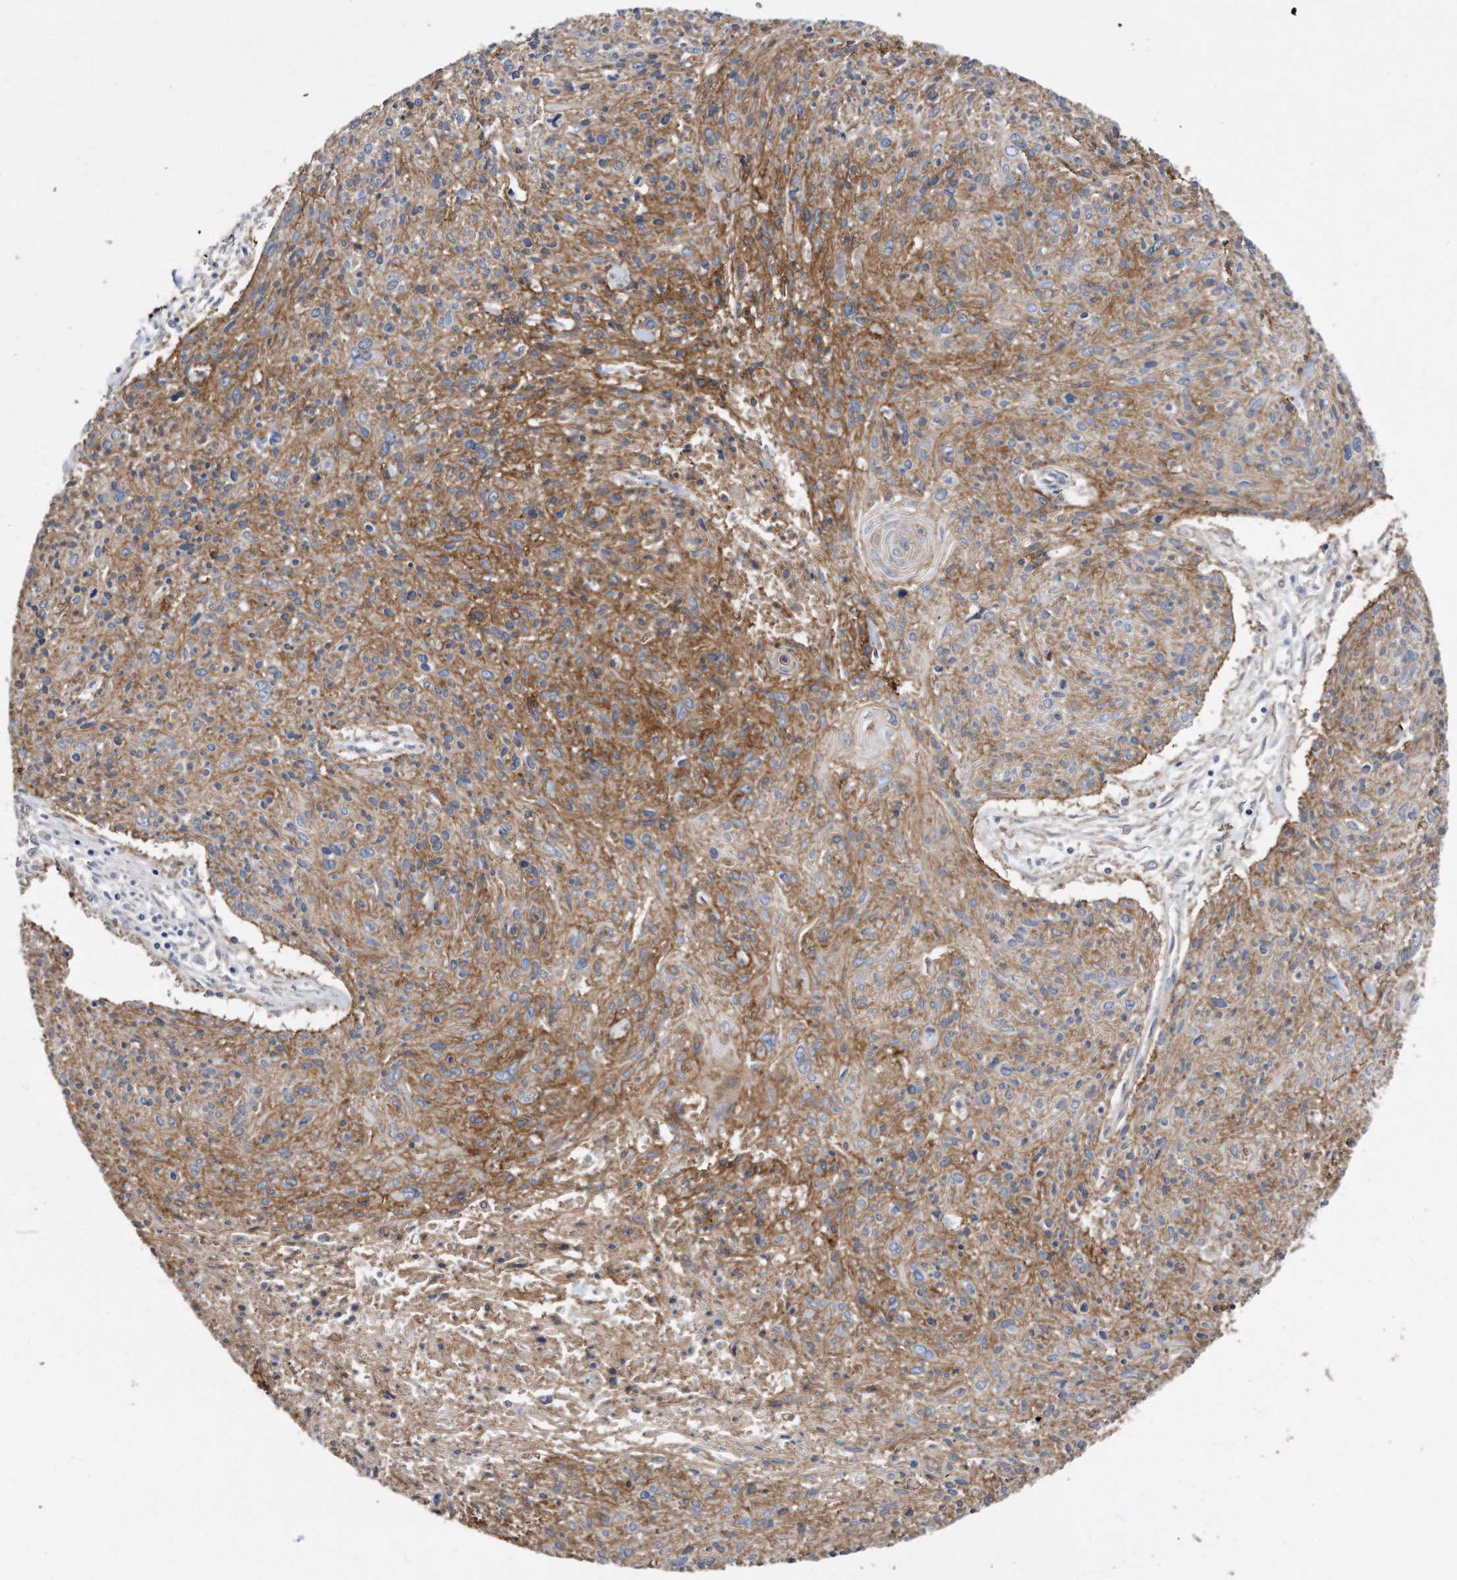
{"staining": {"intensity": "moderate", "quantity": ">75%", "location": "cytoplasmic/membranous"}, "tissue": "cervical cancer", "cell_type": "Tumor cells", "image_type": "cancer", "snomed": [{"axis": "morphology", "description": "Squamous cell carcinoma, NOS"}, {"axis": "topography", "description": "Cervix"}], "caption": "Immunohistochemical staining of human cervical cancer (squamous cell carcinoma) displays medium levels of moderate cytoplasmic/membranous positivity in approximately >75% of tumor cells. Immunohistochemistry (ihc) stains the protein in brown and the nuclei are stained blue.", "gene": "CDCP1", "patient": {"sex": "female", "age": 51}}